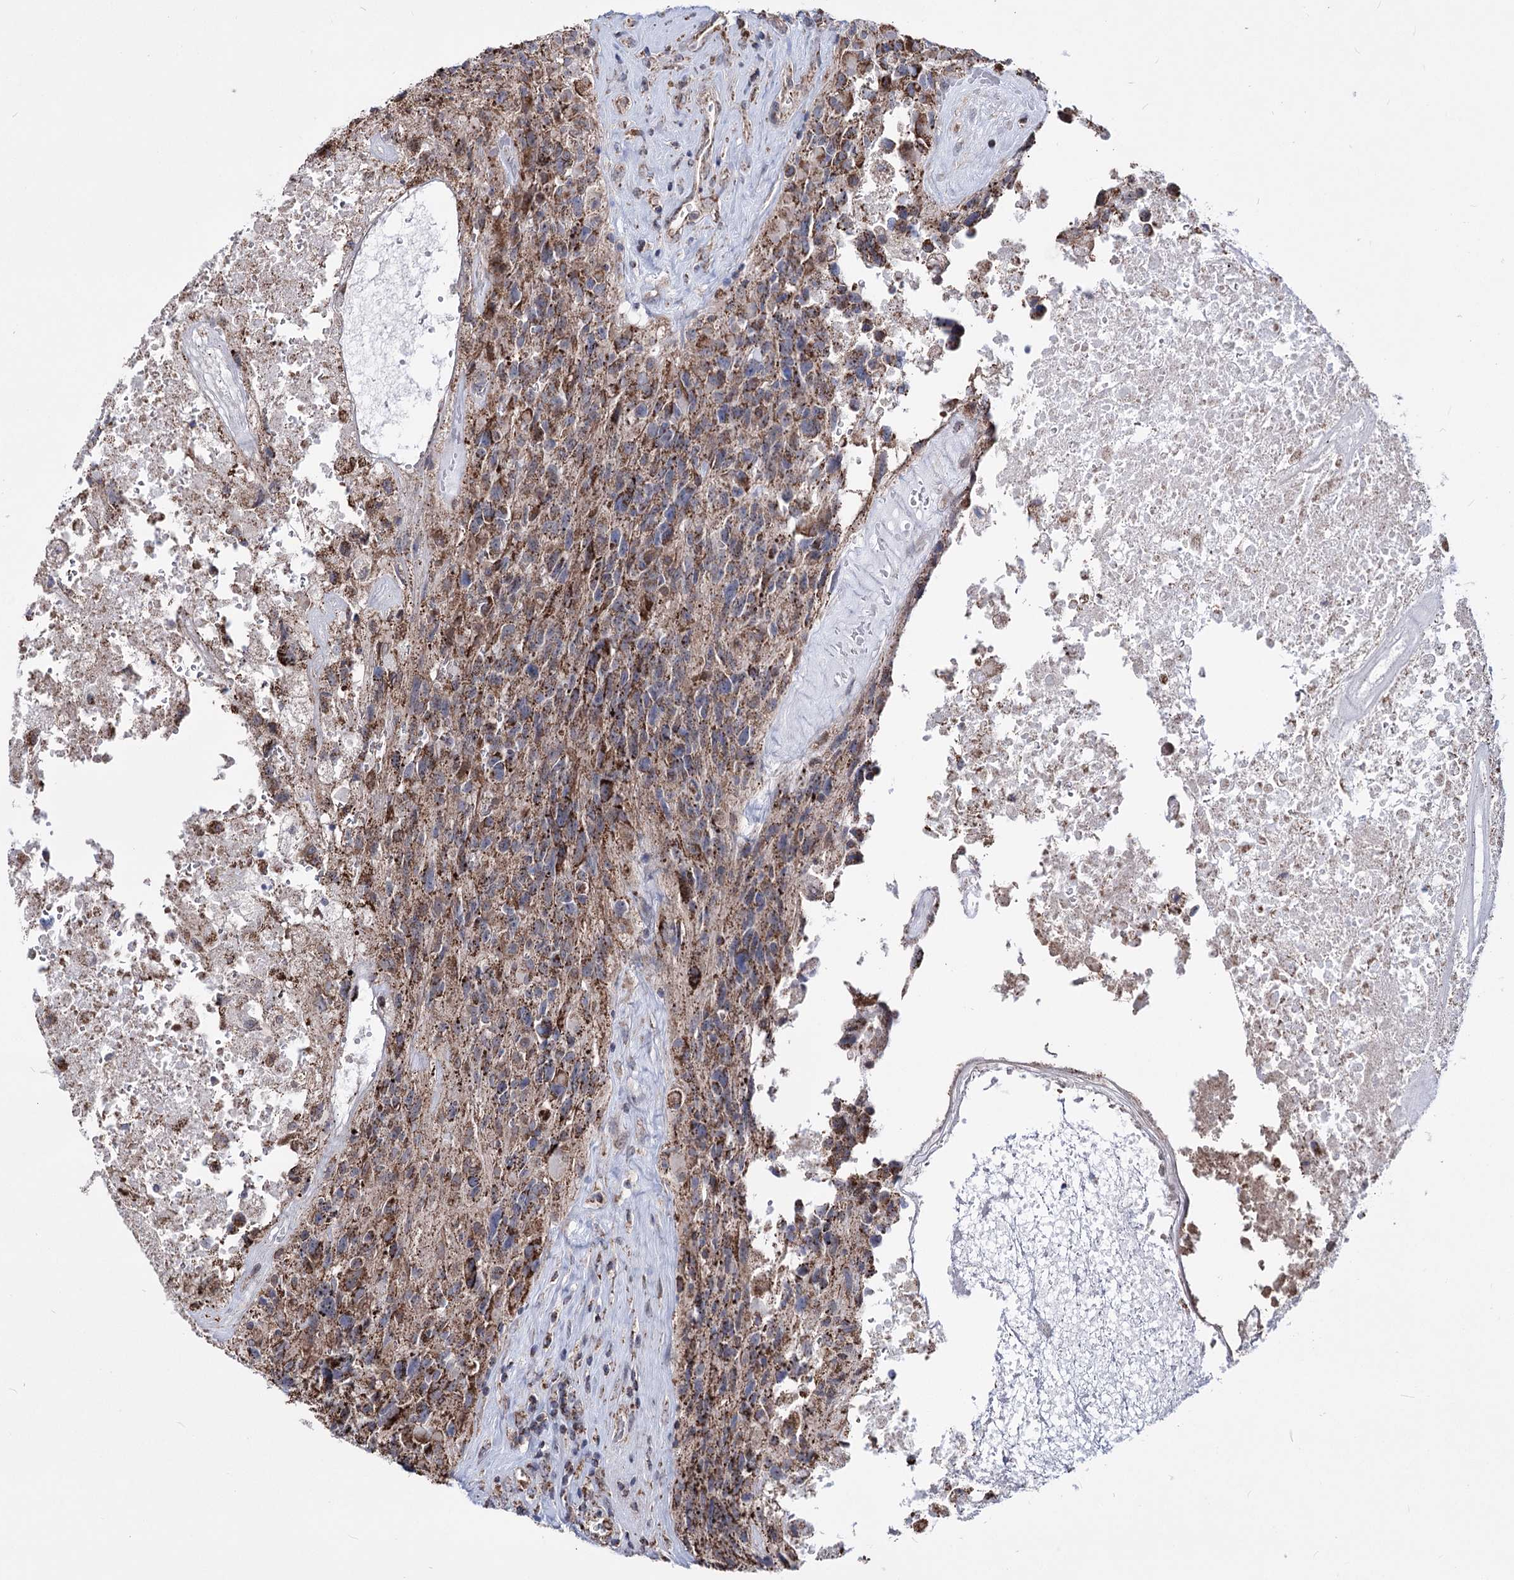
{"staining": {"intensity": "moderate", "quantity": ">75%", "location": "cytoplasmic/membranous"}, "tissue": "glioma", "cell_type": "Tumor cells", "image_type": "cancer", "snomed": [{"axis": "morphology", "description": "Glioma, malignant, High grade"}, {"axis": "topography", "description": "Brain"}], "caption": "A high-resolution photomicrograph shows immunohistochemistry staining of malignant glioma (high-grade), which shows moderate cytoplasmic/membranous staining in approximately >75% of tumor cells.", "gene": "CREB3L4", "patient": {"sex": "male", "age": 76}}